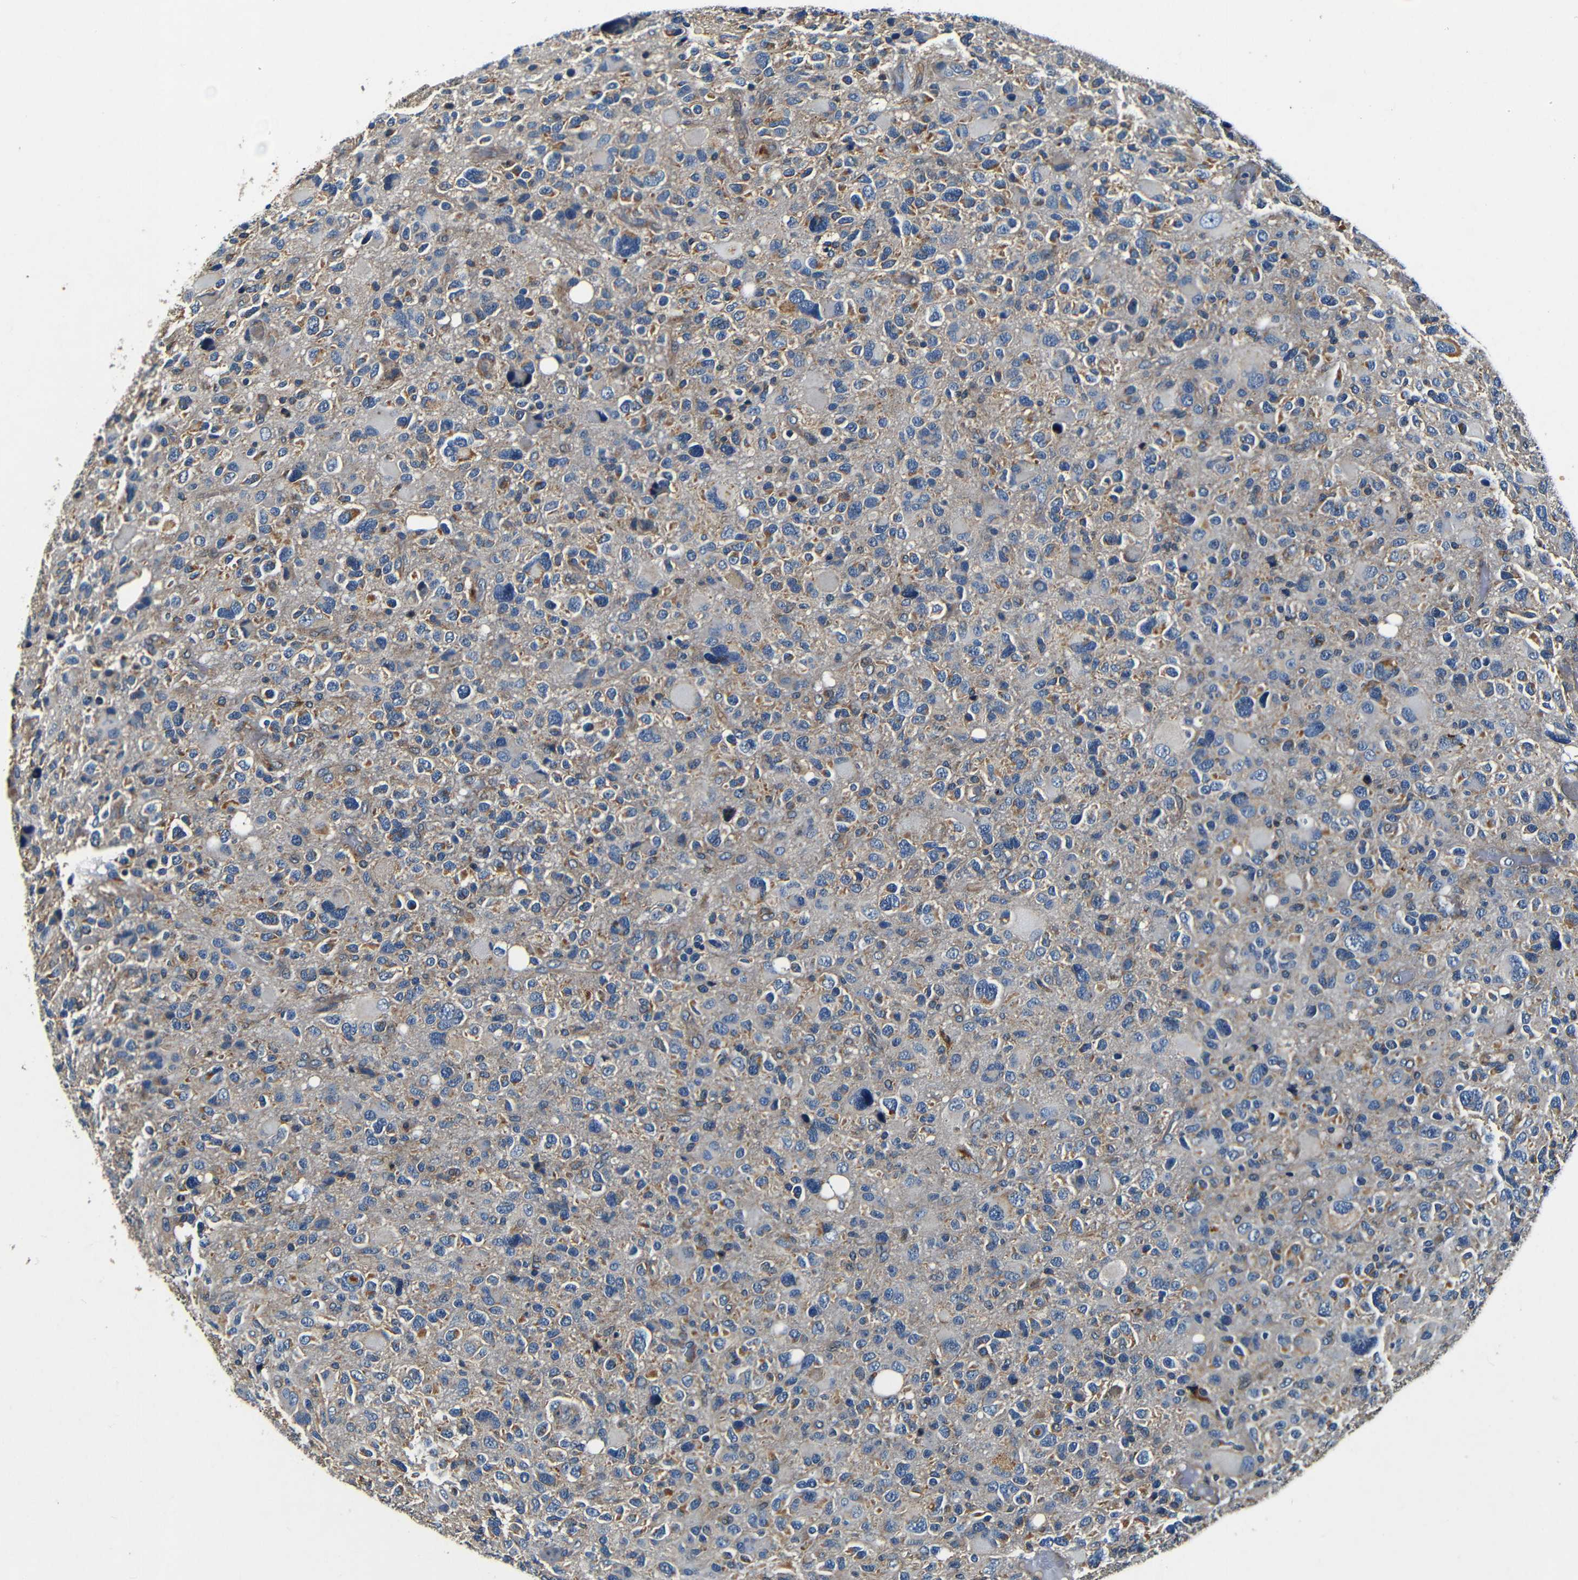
{"staining": {"intensity": "moderate", "quantity": "<25%", "location": "cytoplasmic/membranous"}, "tissue": "glioma", "cell_type": "Tumor cells", "image_type": "cancer", "snomed": [{"axis": "morphology", "description": "Glioma, malignant, High grade"}, {"axis": "topography", "description": "Brain"}], "caption": "Approximately <25% of tumor cells in human glioma reveal moderate cytoplasmic/membranous protein staining as visualized by brown immunohistochemical staining.", "gene": "MTX1", "patient": {"sex": "male", "age": 48}}